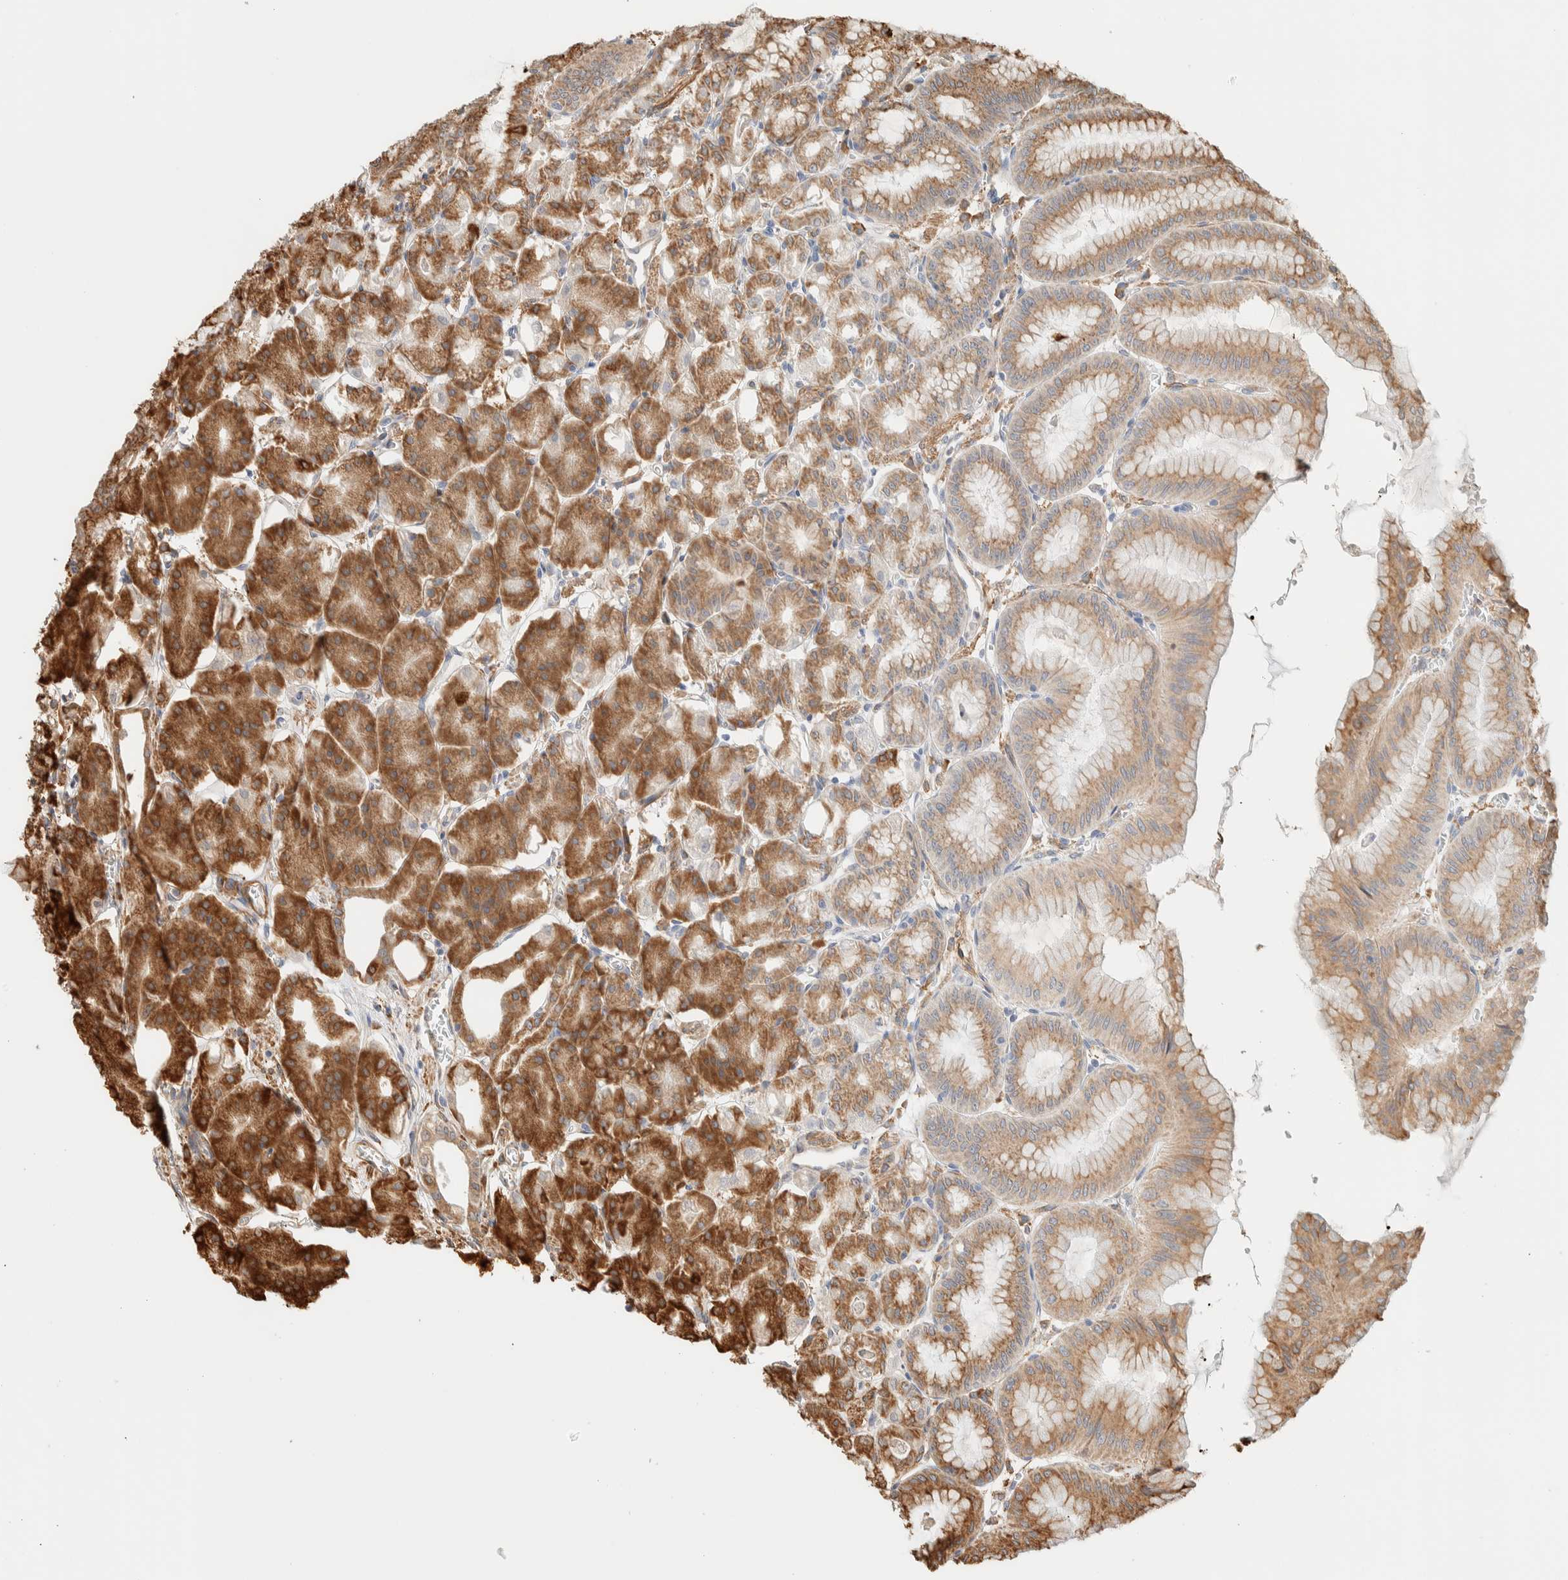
{"staining": {"intensity": "moderate", "quantity": ">75%", "location": "cytoplasmic/membranous"}, "tissue": "stomach", "cell_type": "Glandular cells", "image_type": "normal", "snomed": [{"axis": "morphology", "description": "Normal tissue, NOS"}, {"axis": "topography", "description": "Stomach, lower"}], "caption": "A medium amount of moderate cytoplasmic/membranous staining is seen in about >75% of glandular cells in benign stomach.", "gene": "INTS1", "patient": {"sex": "male", "age": 71}}